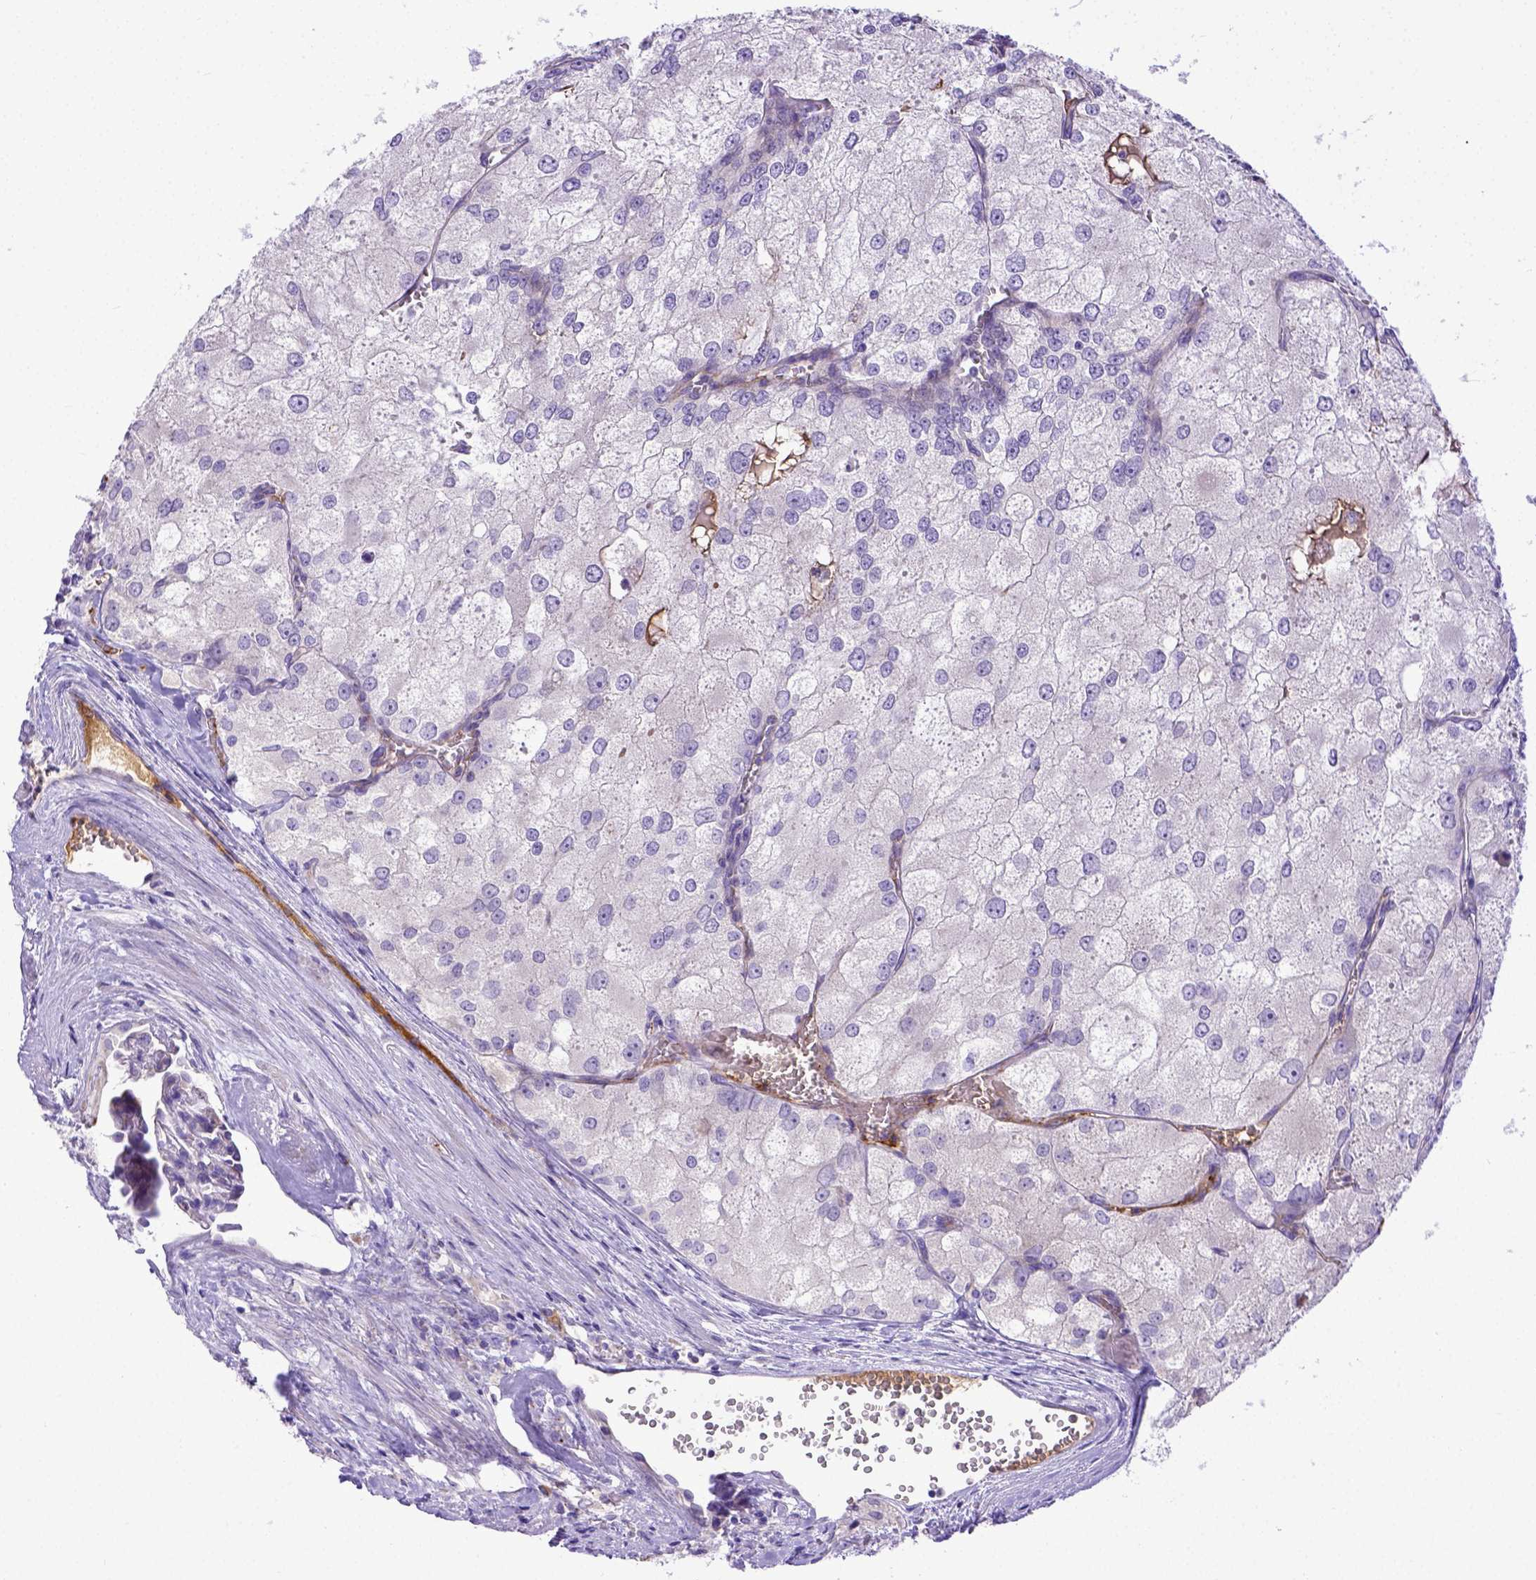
{"staining": {"intensity": "negative", "quantity": "none", "location": "none"}, "tissue": "renal cancer", "cell_type": "Tumor cells", "image_type": "cancer", "snomed": [{"axis": "morphology", "description": "Adenocarcinoma, NOS"}, {"axis": "topography", "description": "Kidney"}], "caption": "Renal cancer (adenocarcinoma) was stained to show a protein in brown. There is no significant expression in tumor cells. (IHC, brightfield microscopy, high magnification).", "gene": "CFAP300", "patient": {"sex": "female", "age": 70}}